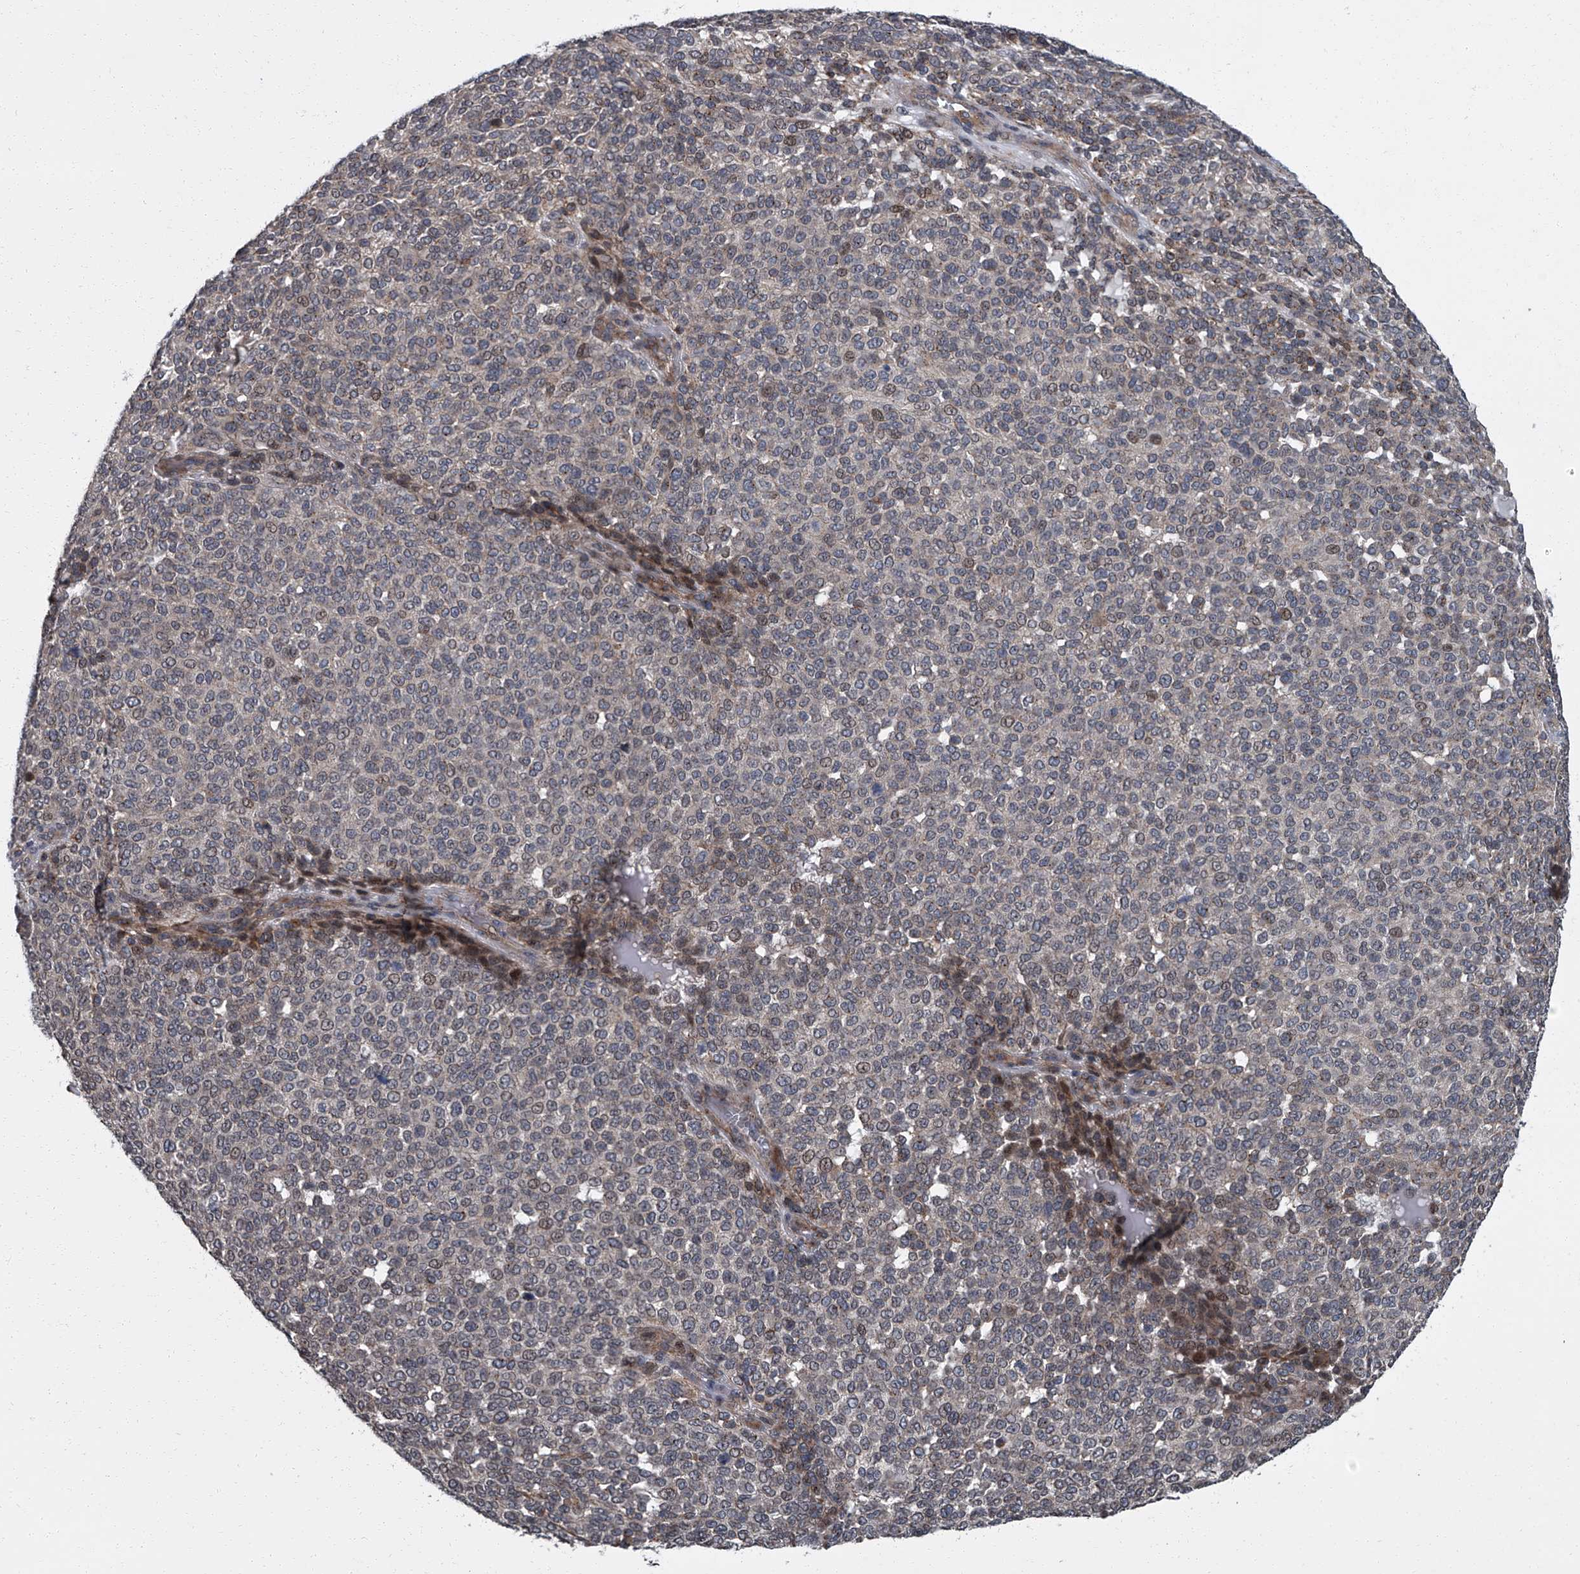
{"staining": {"intensity": "negative", "quantity": "none", "location": "none"}, "tissue": "melanoma", "cell_type": "Tumor cells", "image_type": "cancer", "snomed": [{"axis": "morphology", "description": "Malignant melanoma, NOS"}, {"axis": "topography", "description": "Skin"}], "caption": "Tumor cells show no significant protein positivity in melanoma.", "gene": "ZNF274", "patient": {"sex": "male", "age": 49}}